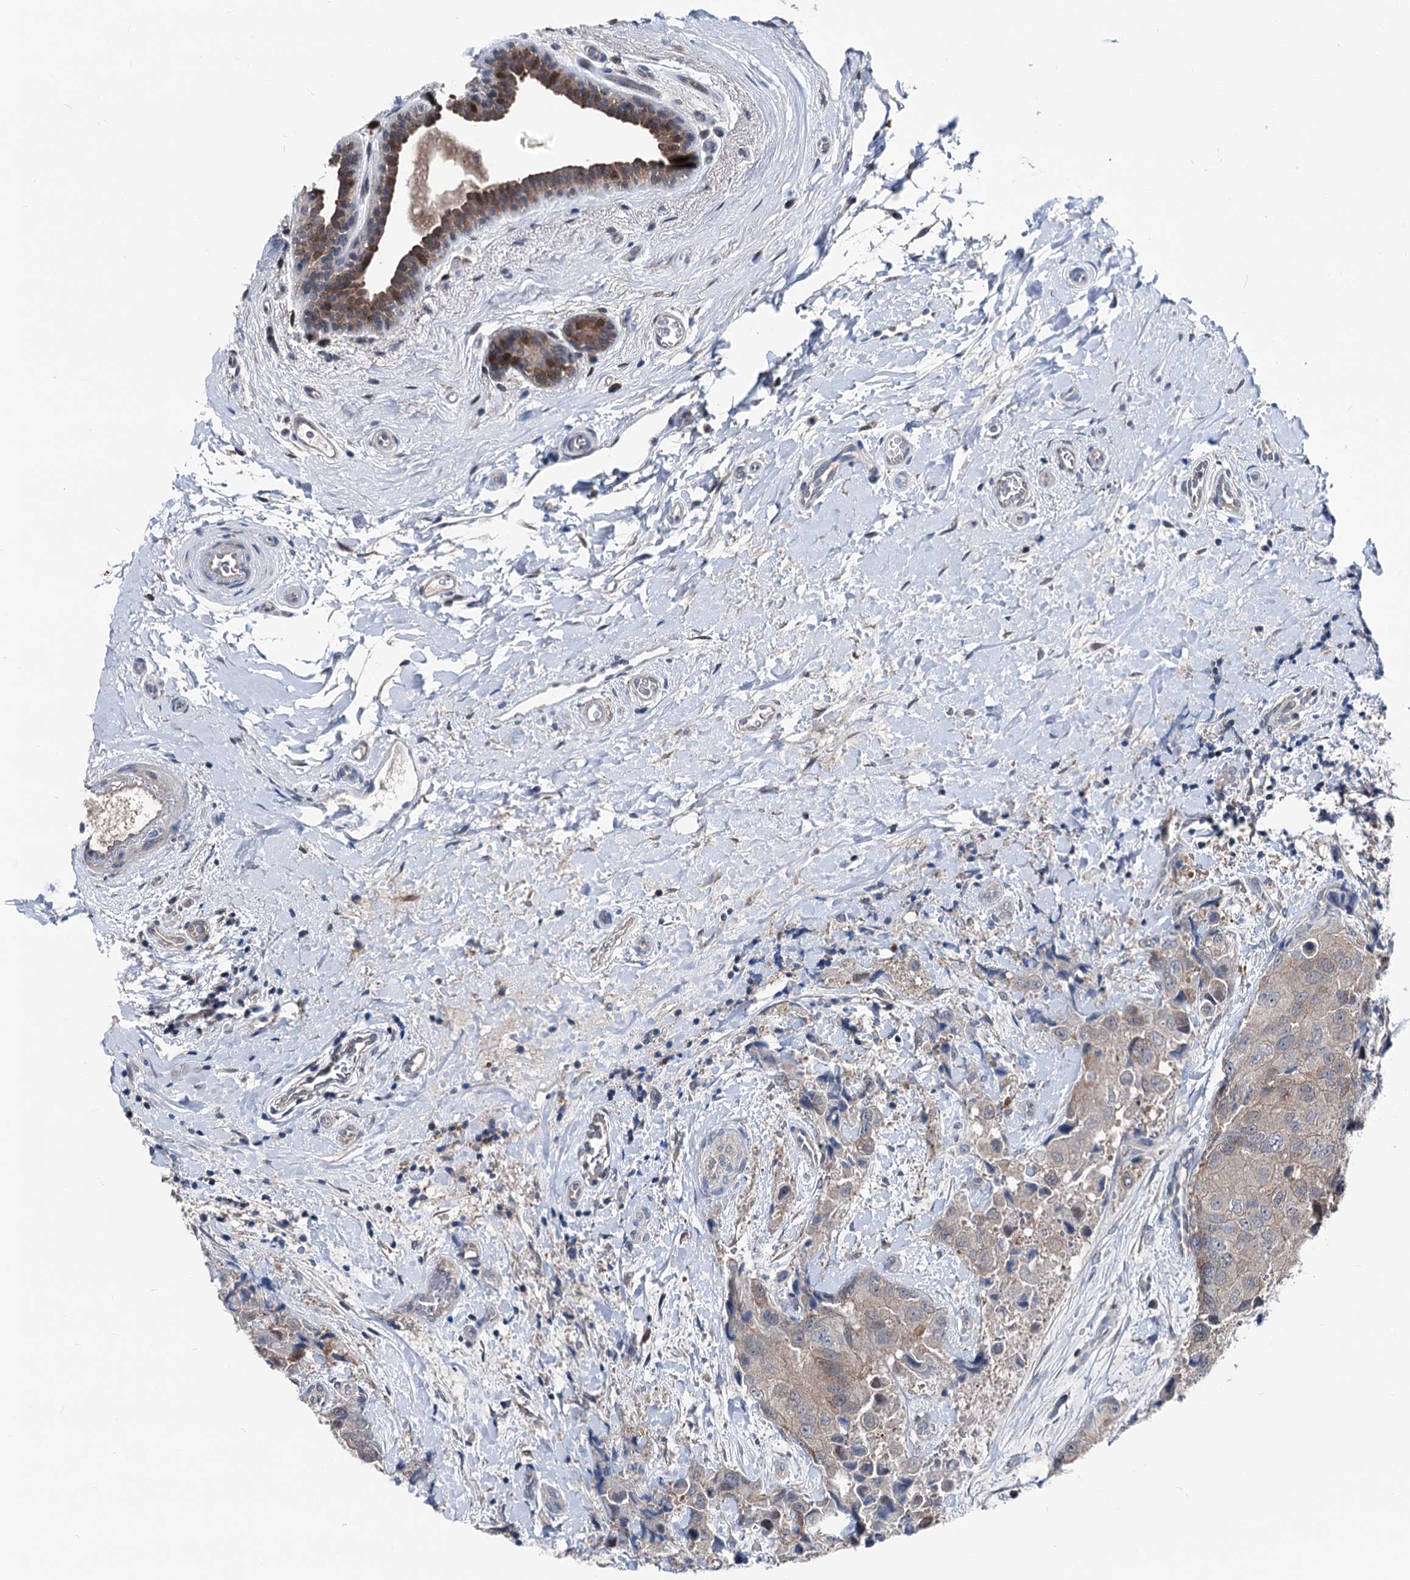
{"staining": {"intensity": "weak", "quantity": "25%-75%", "location": "cytoplasmic/membranous"}, "tissue": "breast cancer", "cell_type": "Tumor cells", "image_type": "cancer", "snomed": [{"axis": "morphology", "description": "Duct carcinoma"}, {"axis": "topography", "description": "Breast"}], "caption": "Weak cytoplasmic/membranous protein expression is present in approximately 25%-75% of tumor cells in breast intraductal carcinoma.", "gene": "GLO1", "patient": {"sex": "female", "age": 62}}